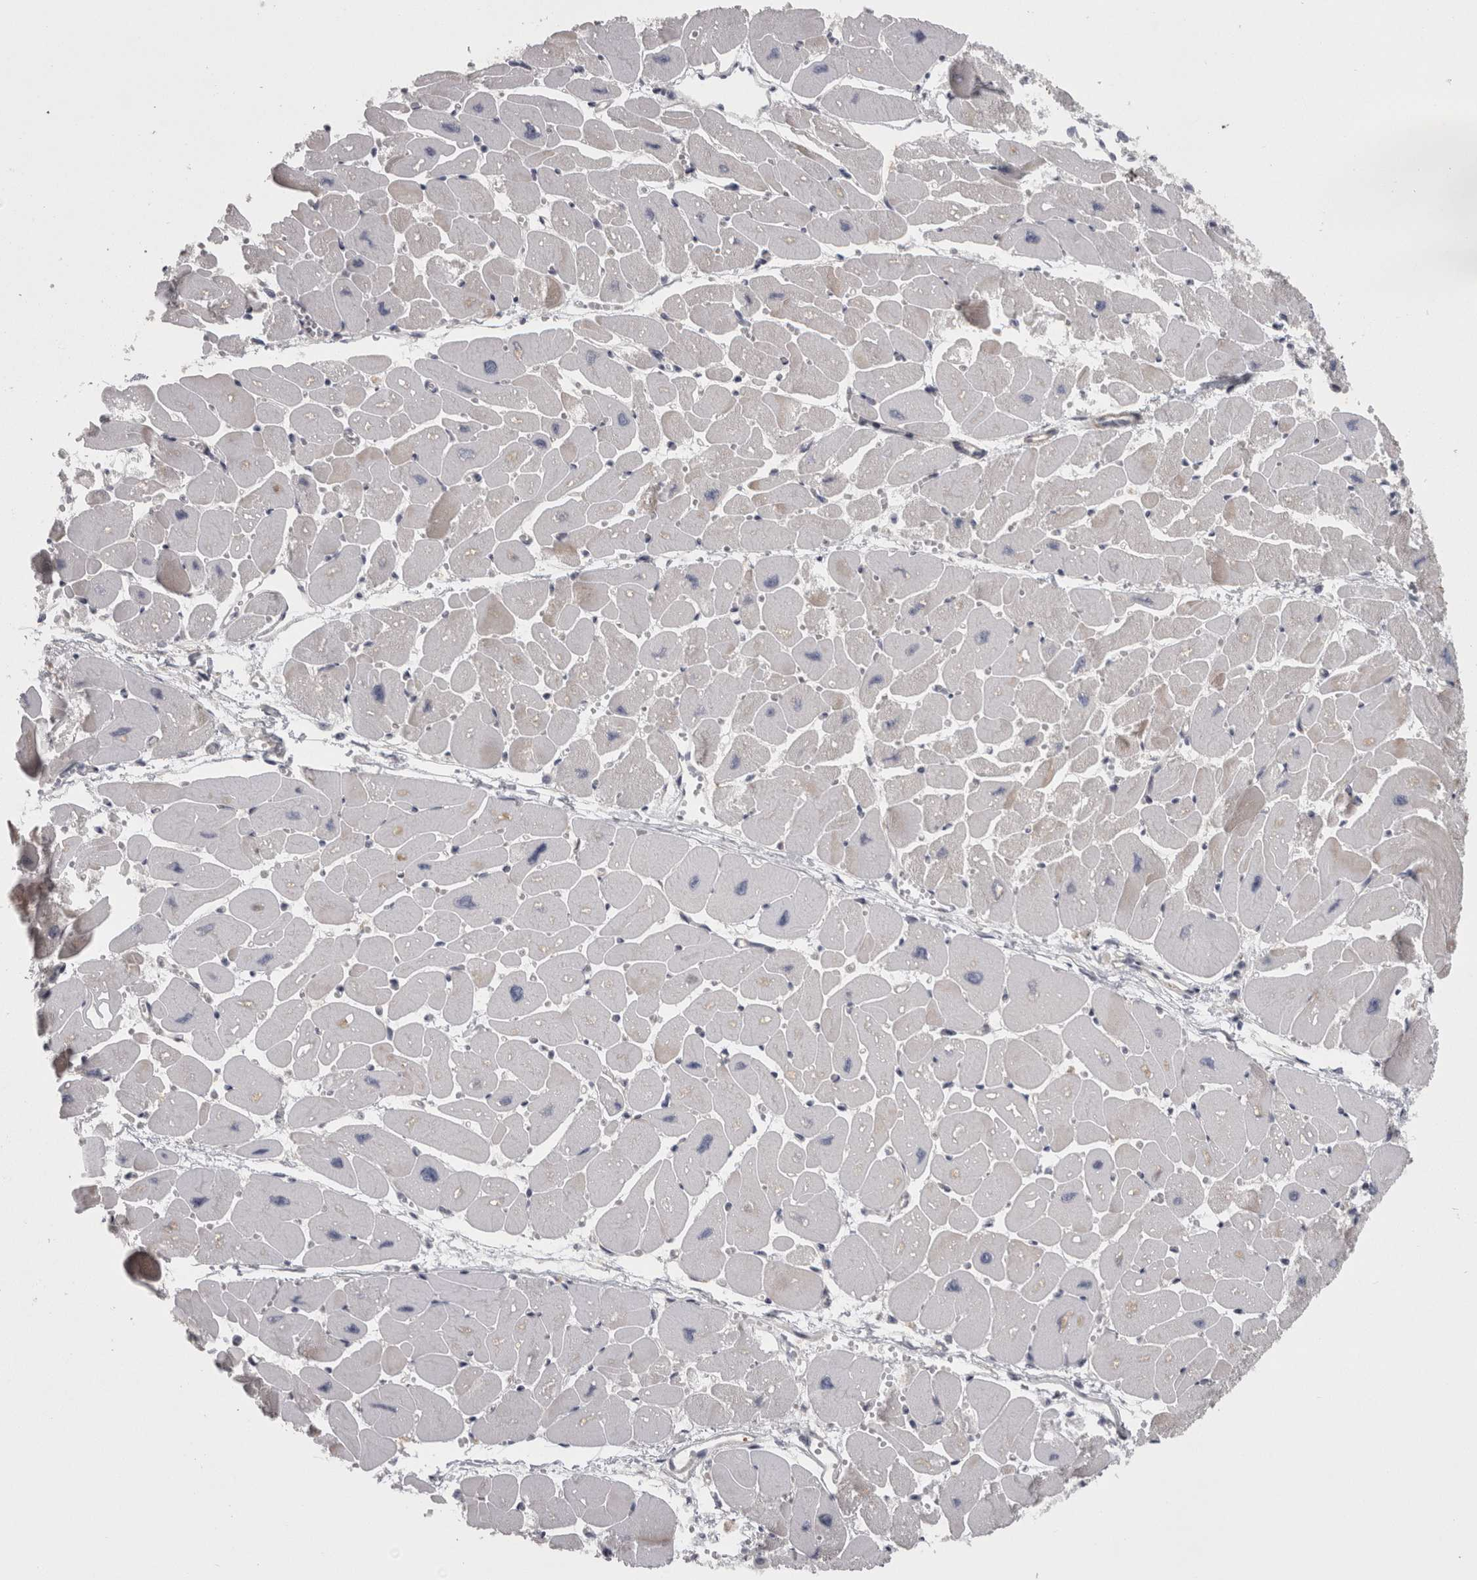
{"staining": {"intensity": "moderate", "quantity": "25%-75%", "location": "cytoplasmic/membranous"}, "tissue": "heart muscle", "cell_type": "Cardiomyocytes", "image_type": "normal", "snomed": [{"axis": "morphology", "description": "Normal tissue, NOS"}, {"axis": "topography", "description": "Heart"}], "caption": "Cardiomyocytes demonstrate medium levels of moderate cytoplasmic/membranous staining in approximately 25%-75% of cells in benign human heart muscle.", "gene": "RMDN1", "patient": {"sex": "female", "age": 54}}